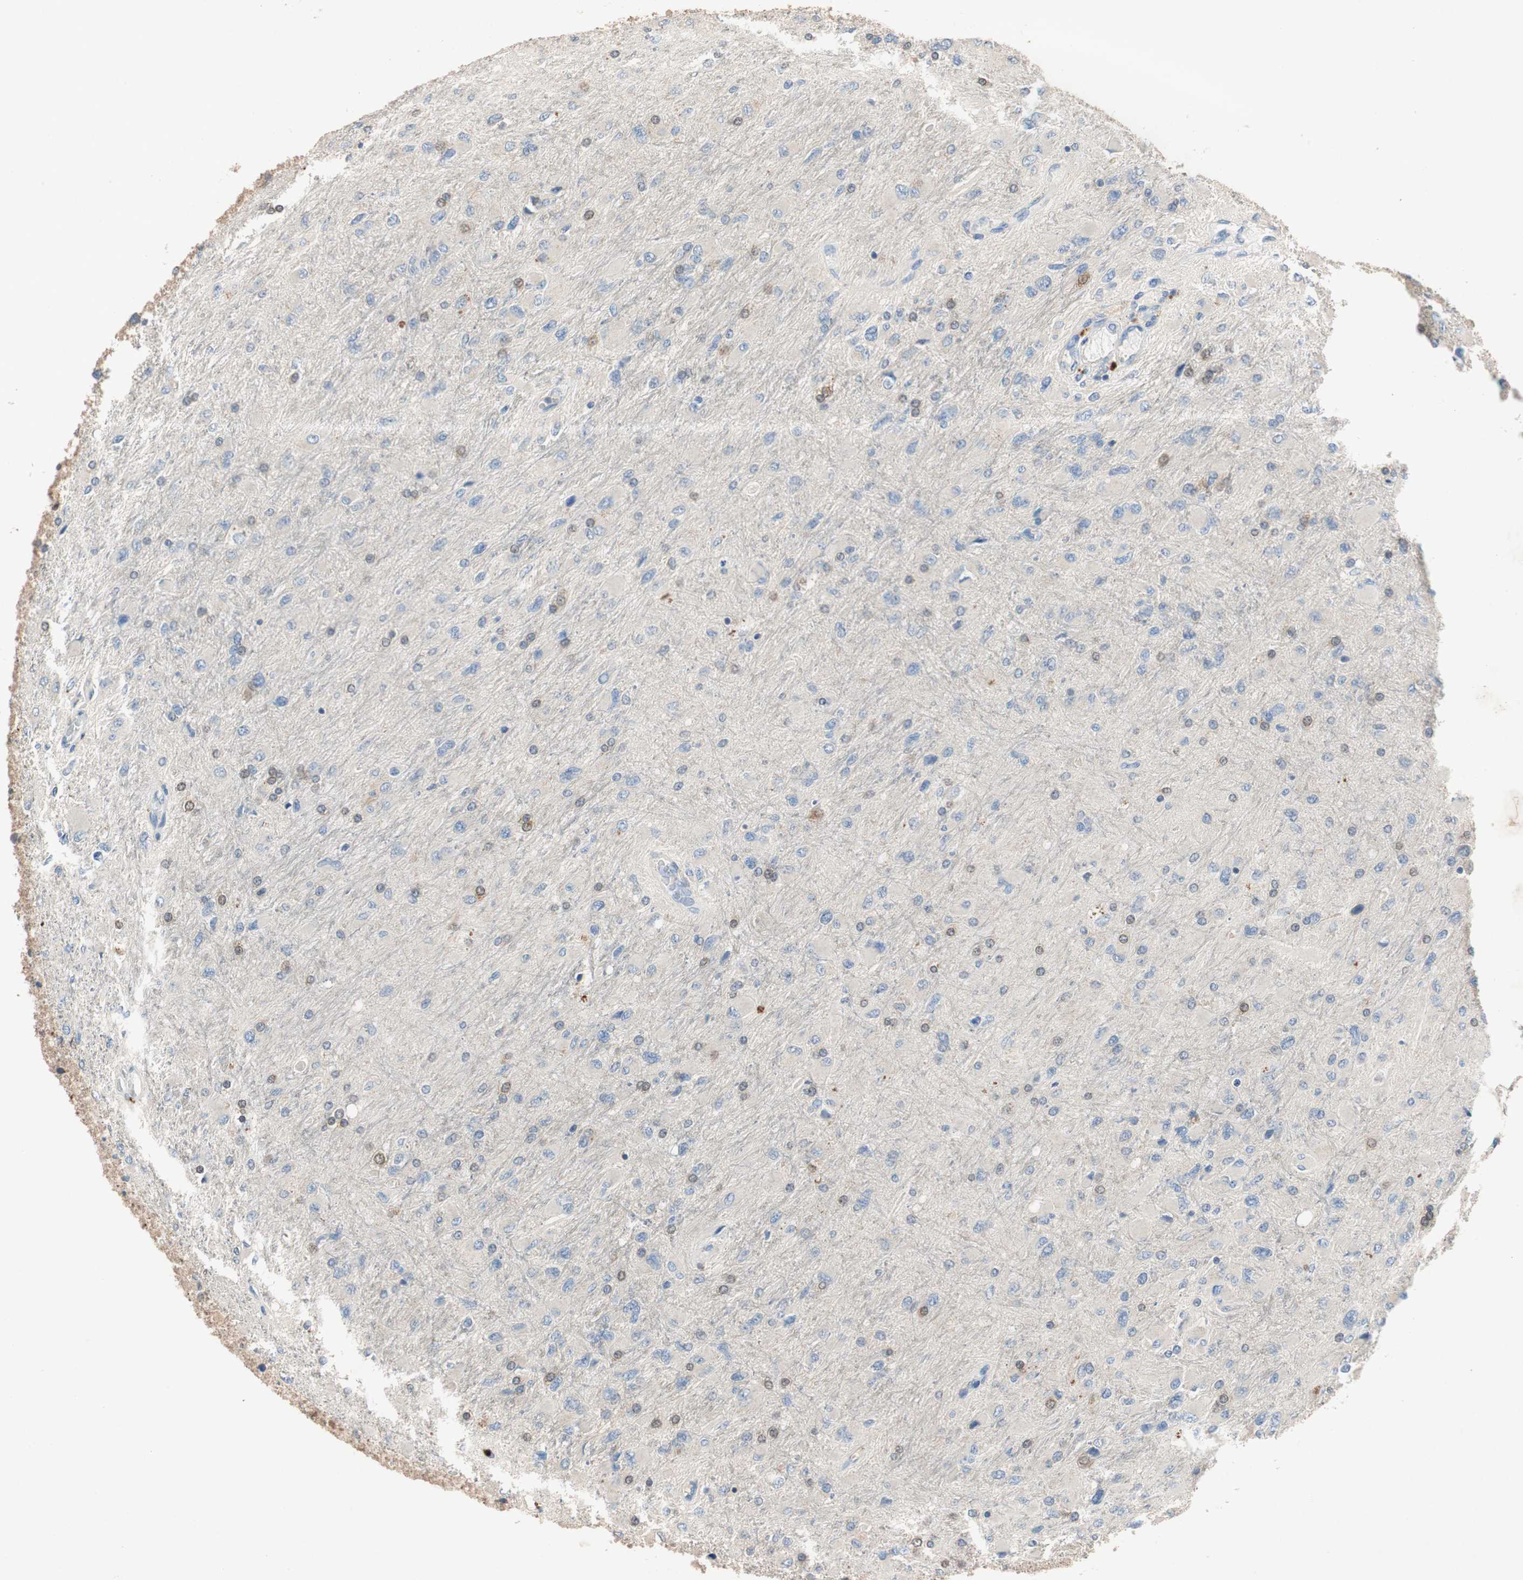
{"staining": {"intensity": "moderate", "quantity": "<25%", "location": "cytoplasmic/membranous"}, "tissue": "glioma", "cell_type": "Tumor cells", "image_type": "cancer", "snomed": [{"axis": "morphology", "description": "Glioma, malignant, High grade"}, {"axis": "topography", "description": "Cerebral cortex"}], "caption": "Glioma tissue demonstrates moderate cytoplasmic/membranous staining in about <25% of tumor cells", "gene": "ADAP1", "patient": {"sex": "female", "age": 36}}